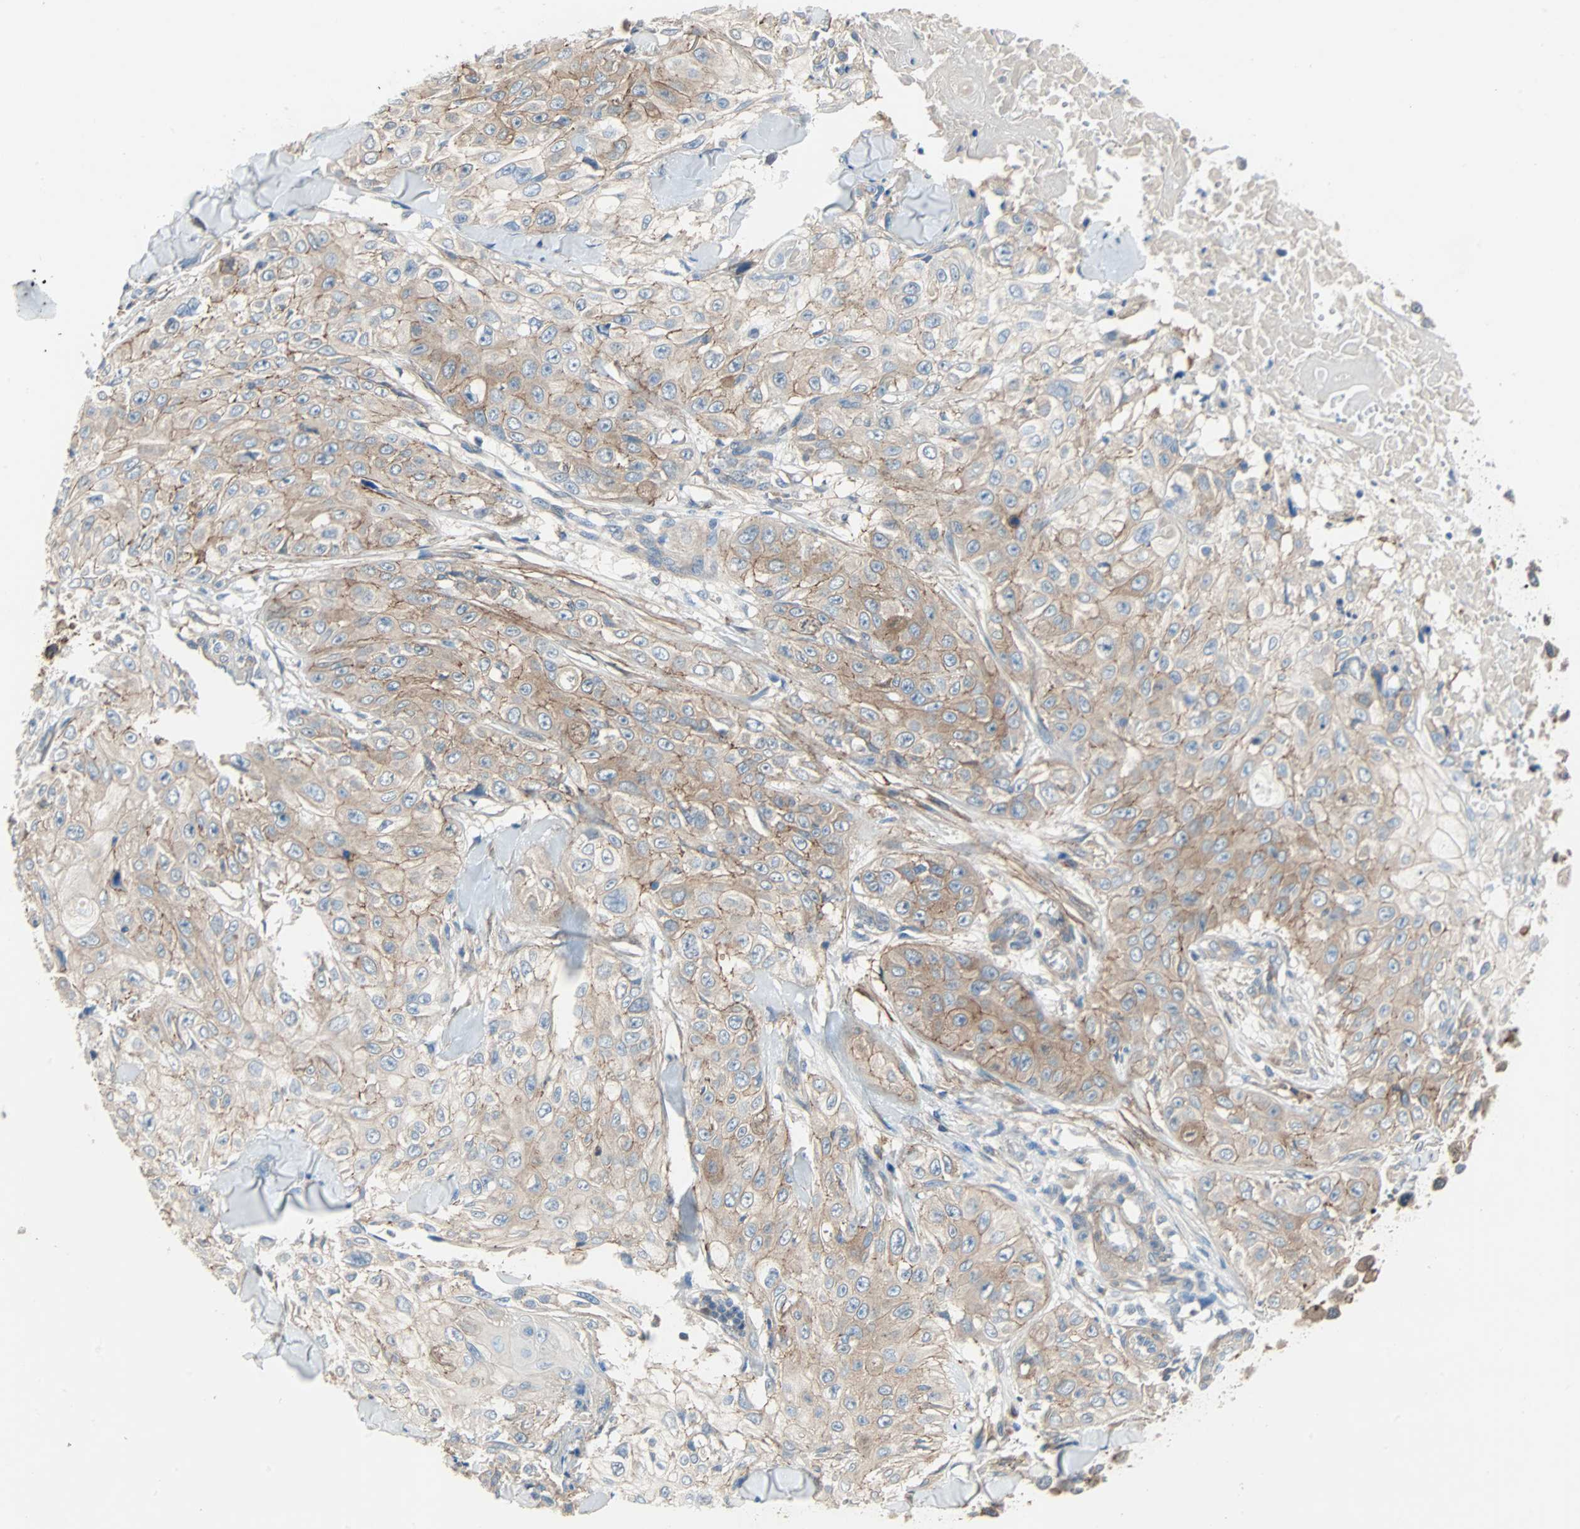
{"staining": {"intensity": "strong", "quantity": ">75%", "location": "cytoplasmic/membranous"}, "tissue": "skin cancer", "cell_type": "Tumor cells", "image_type": "cancer", "snomed": [{"axis": "morphology", "description": "Squamous cell carcinoma, NOS"}, {"axis": "topography", "description": "Skin"}], "caption": "Tumor cells show high levels of strong cytoplasmic/membranous staining in approximately >75% of cells in human skin squamous cell carcinoma. Nuclei are stained in blue.", "gene": "TNFRSF12A", "patient": {"sex": "male", "age": 86}}